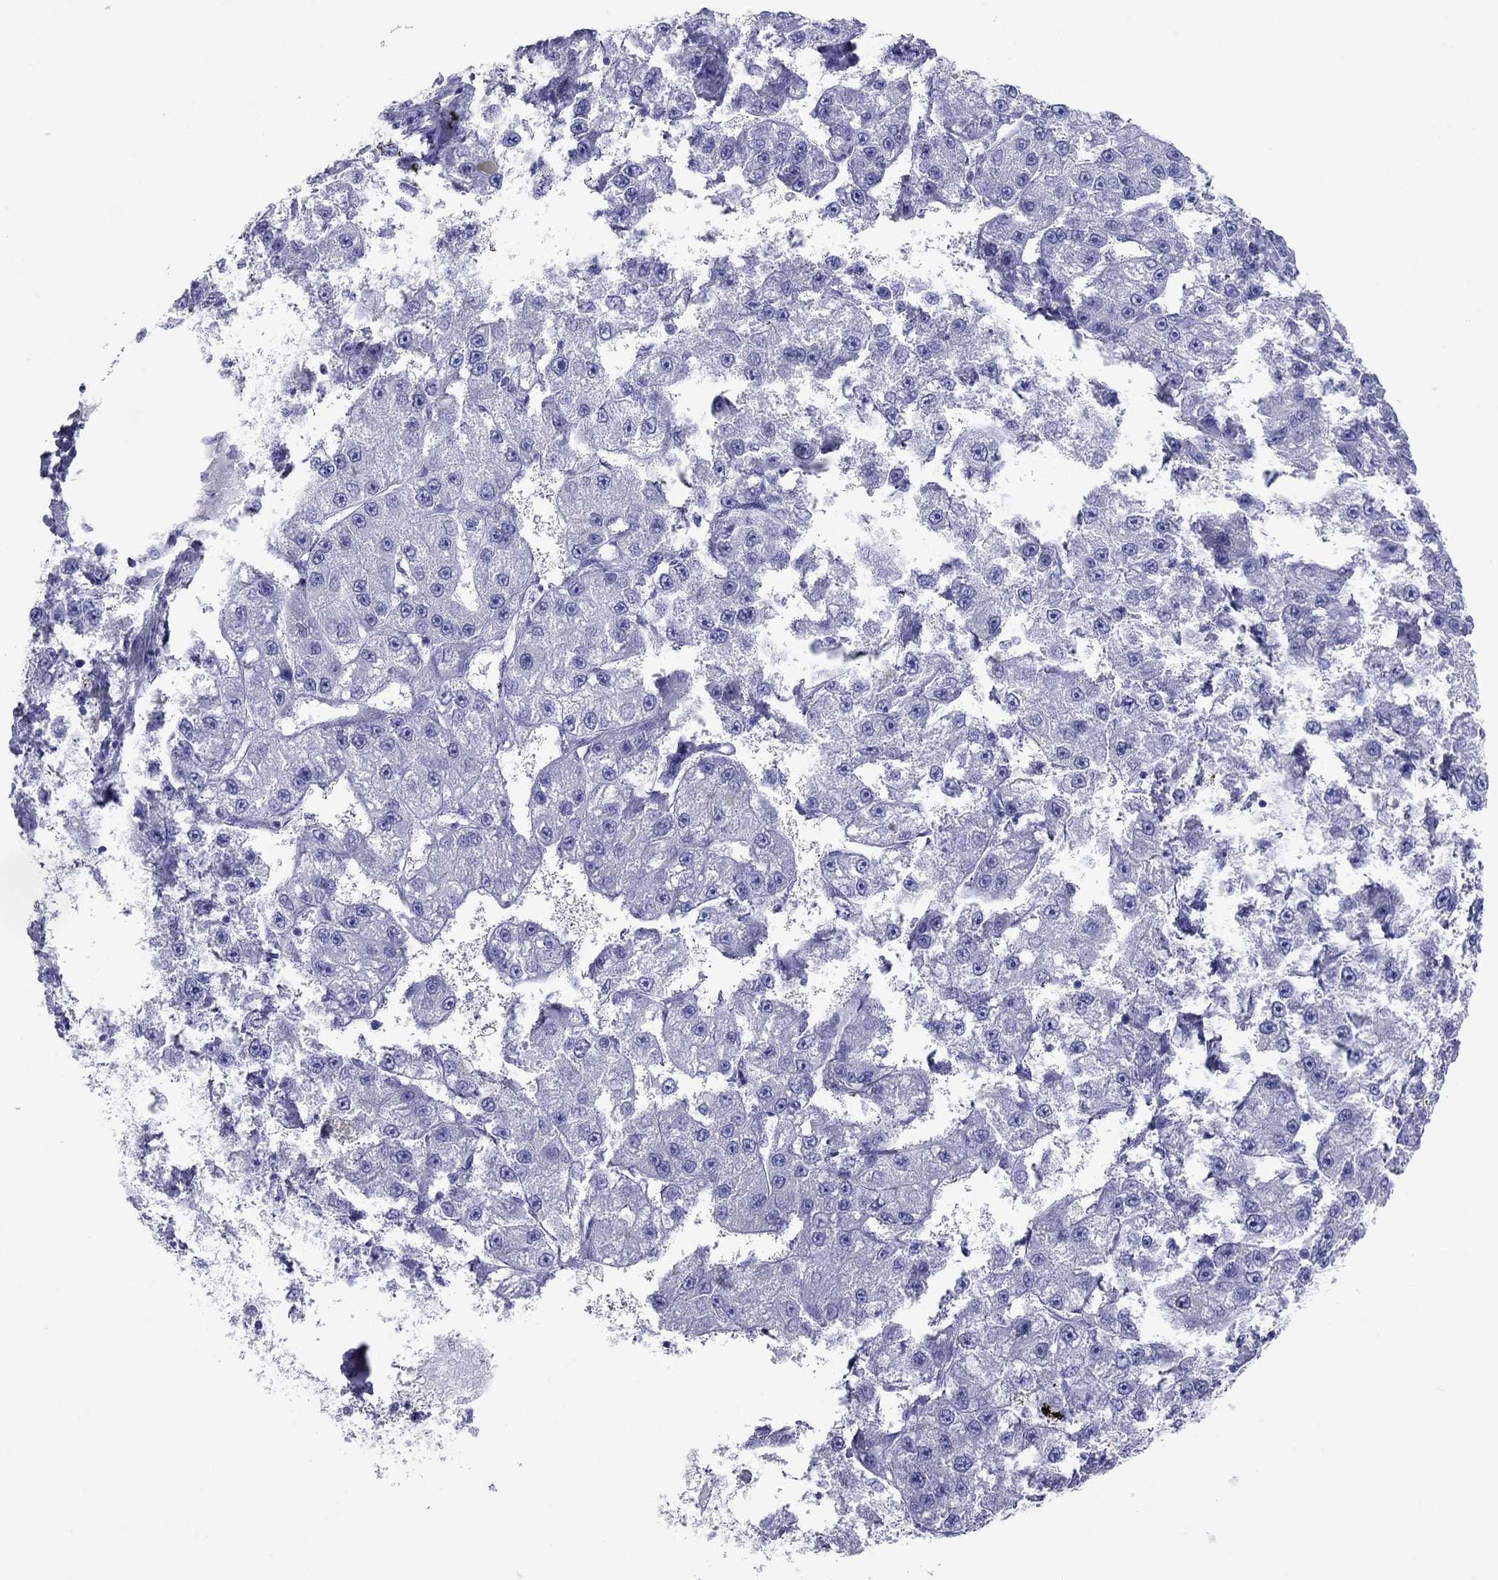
{"staining": {"intensity": "negative", "quantity": "none", "location": "none"}, "tissue": "liver cancer", "cell_type": "Tumor cells", "image_type": "cancer", "snomed": [{"axis": "morphology", "description": "Carcinoma, Hepatocellular, NOS"}, {"axis": "topography", "description": "Liver"}], "caption": "There is no significant positivity in tumor cells of liver hepatocellular carcinoma. The staining was performed using DAB (3,3'-diaminobenzidine) to visualize the protein expression in brown, while the nuclei were stained in blue with hematoxylin (Magnification: 20x).", "gene": "ATP4A", "patient": {"sex": "female", "age": 65}}